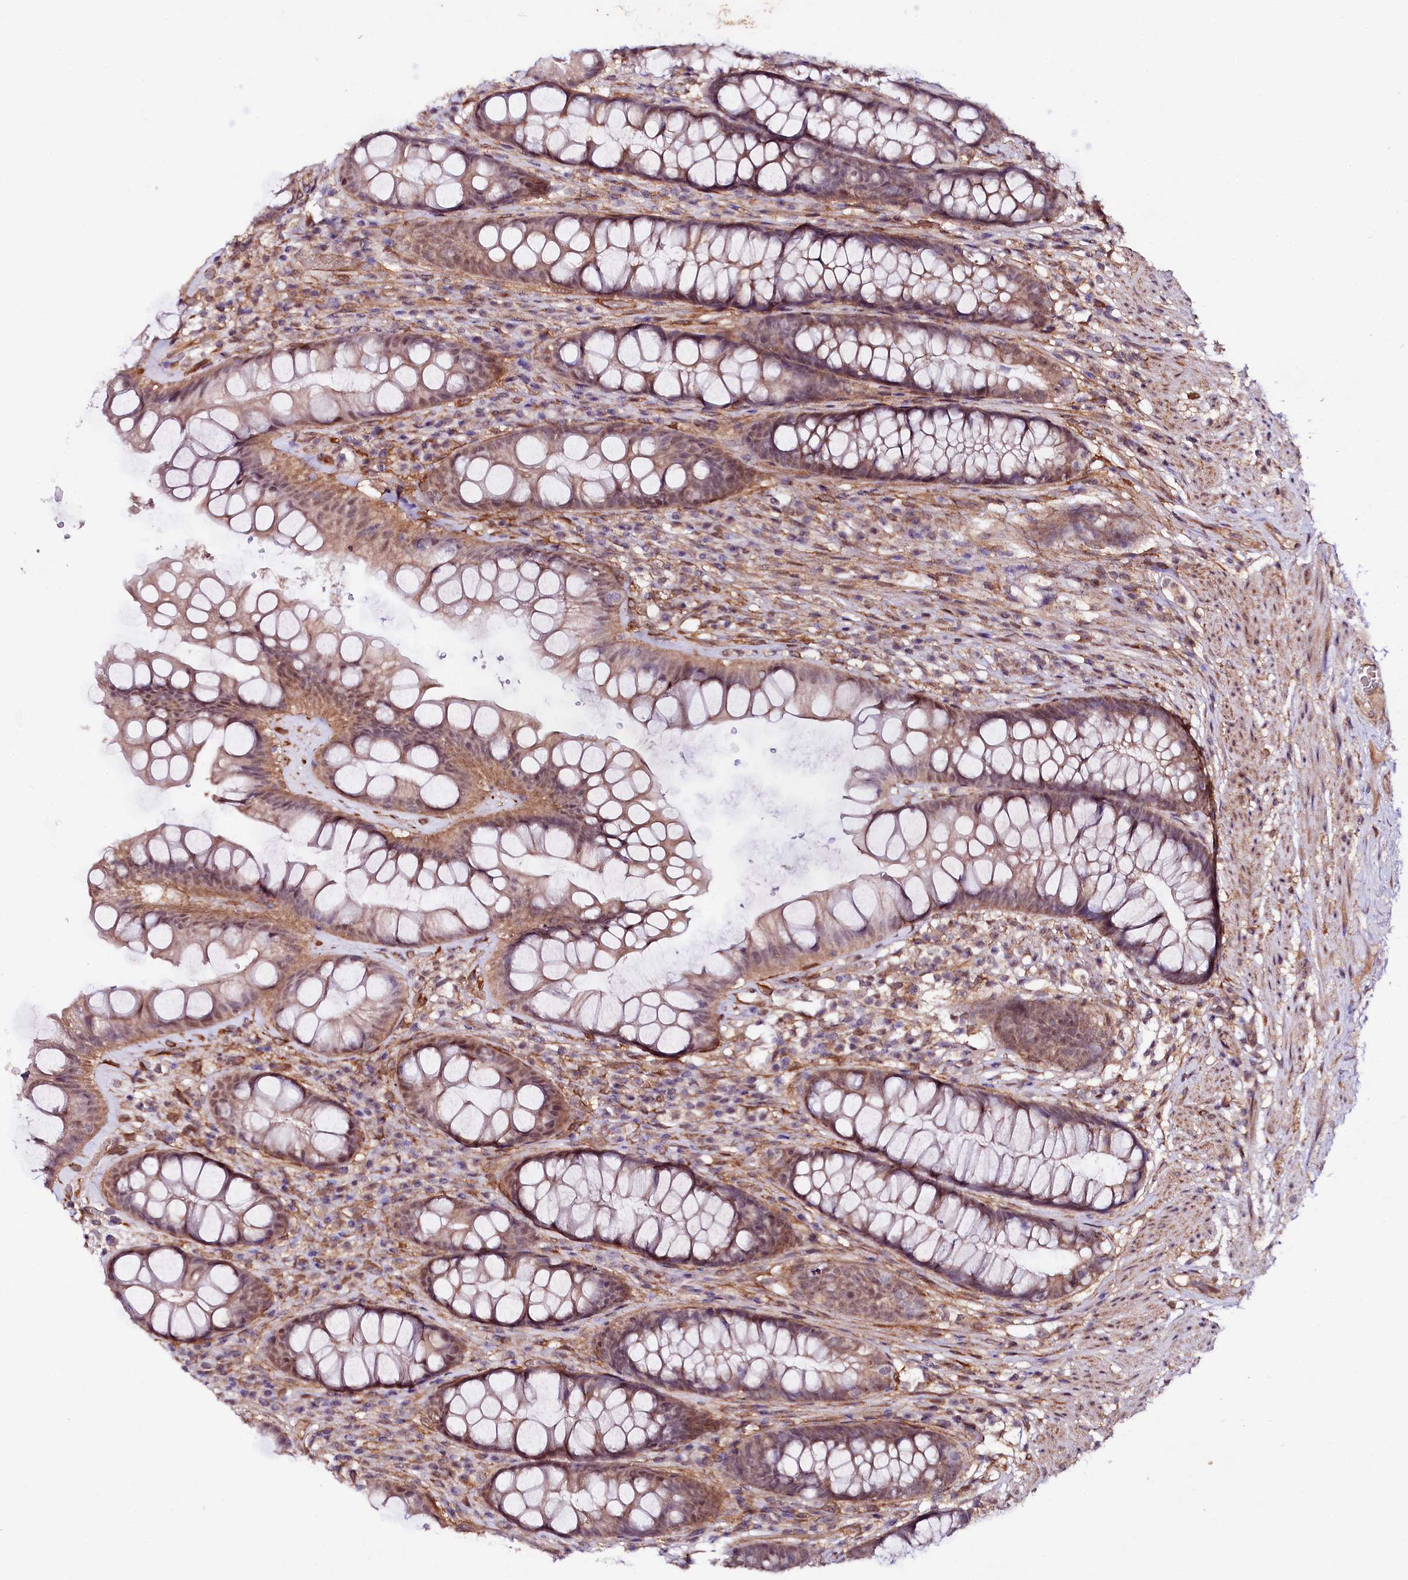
{"staining": {"intensity": "moderate", "quantity": ">75%", "location": "cytoplasmic/membranous,nuclear"}, "tissue": "rectum", "cell_type": "Glandular cells", "image_type": "normal", "snomed": [{"axis": "morphology", "description": "Normal tissue, NOS"}, {"axis": "topography", "description": "Rectum"}], "caption": "Brown immunohistochemical staining in normal rectum exhibits moderate cytoplasmic/membranous,nuclear expression in about >75% of glandular cells. (DAB IHC, brown staining for protein, blue staining for nuclei).", "gene": "PHLDB1", "patient": {"sex": "male", "age": 74}}